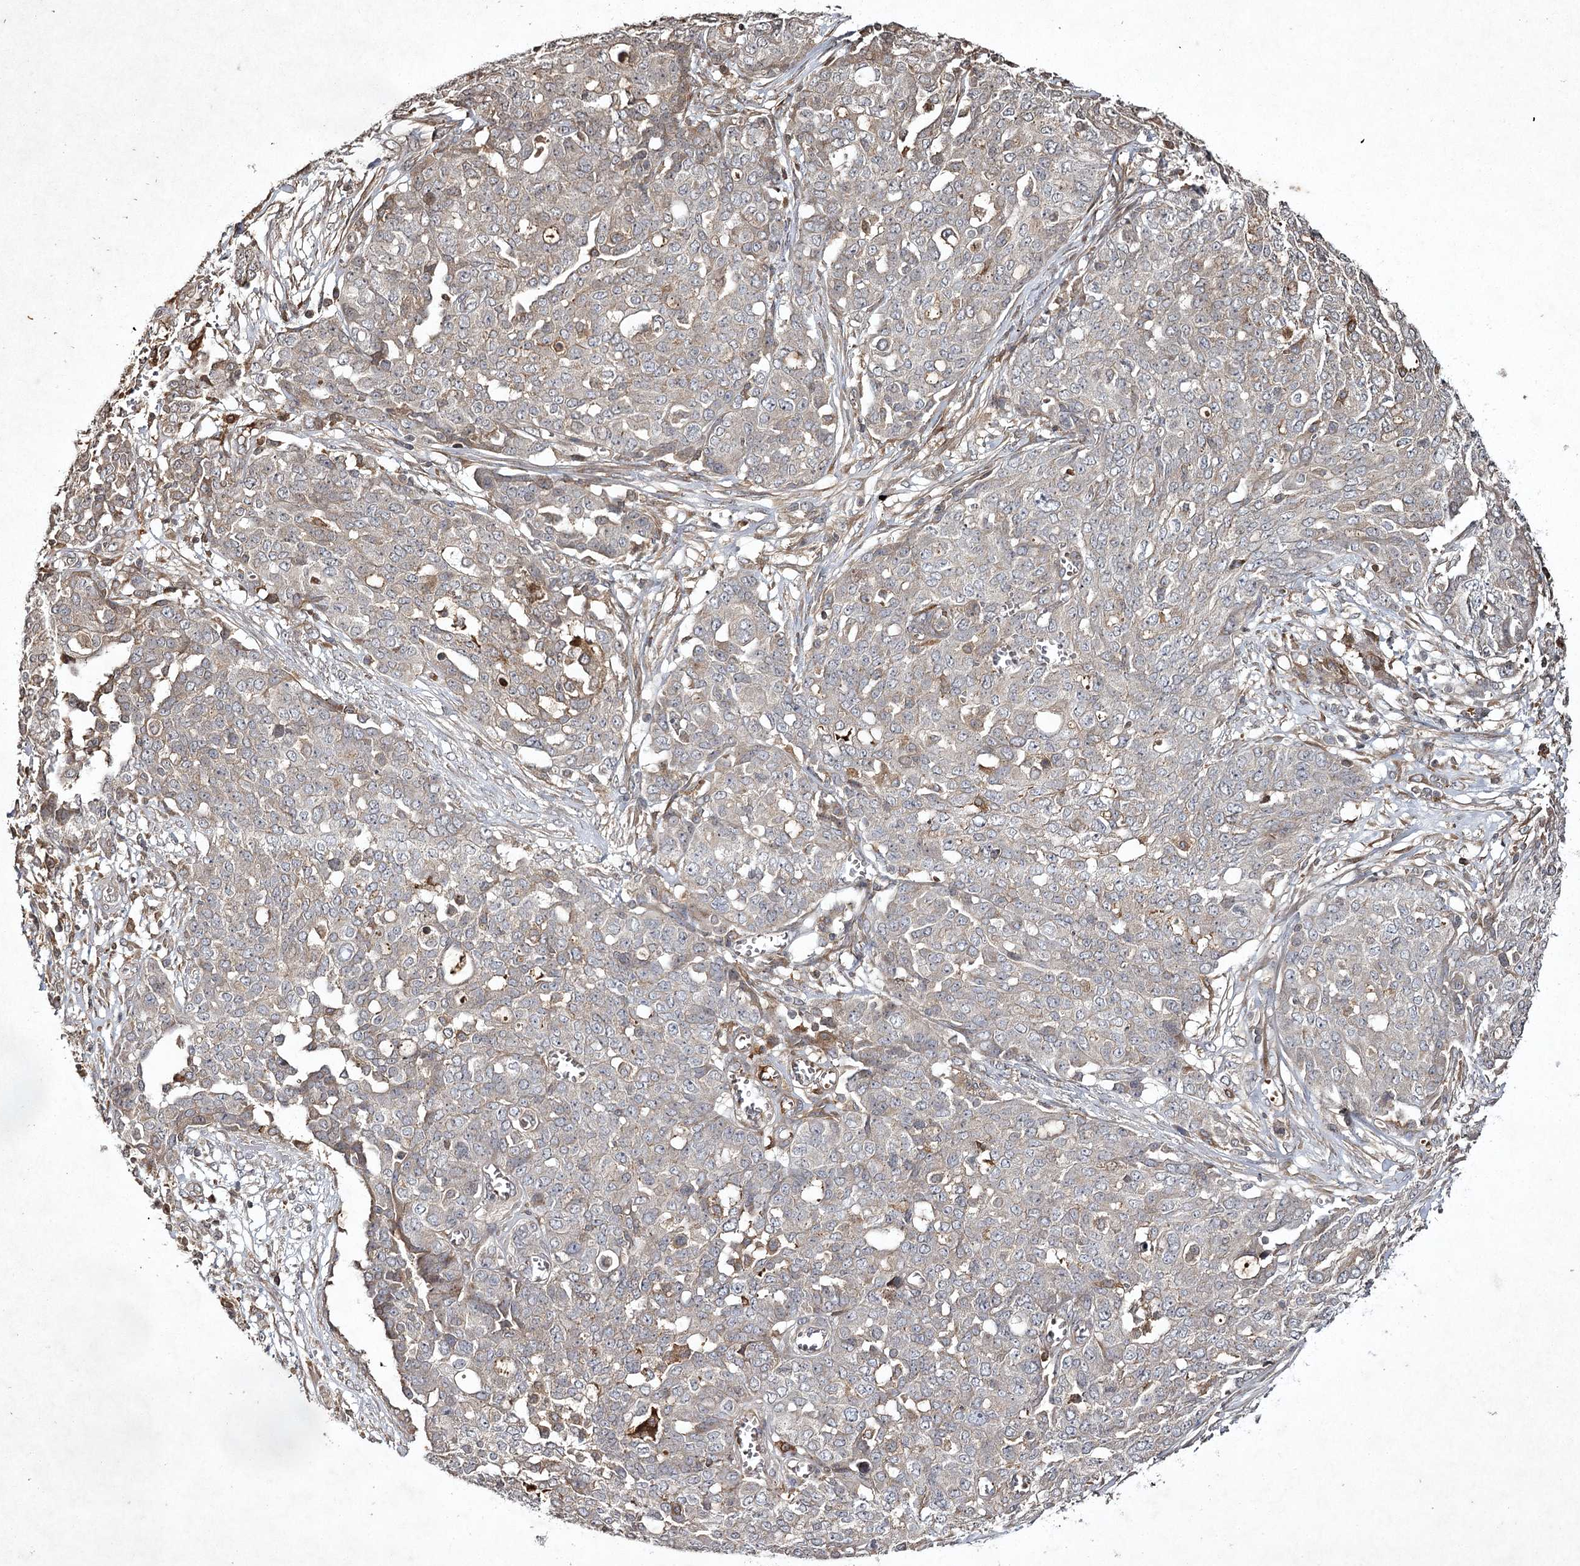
{"staining": {"intensity": "negative", "quantity": "none", "location": "none"}, "tissue": "ovarian cancer", "cell_type": "Tumor cells", "image_type": "cancer", "snomed": [{"axis": "morphology", "description": "Cystadenocarcinoma, serous, NOS"}, {"axis": "topography", "description": "Soft tissue"}, {"axis": "topography", "description": "Ovary"}], "caption": "Tumor cells show no significant positivity in ovarian serous cystadenocarcinoma. Brightfield microscopy of immunohistochemistry stained with DAB (brown) and hematoxylin (blue), captured at high magnification.", "gene": "CYP2B6", "patient": {"sex": "female", "age": 57}}